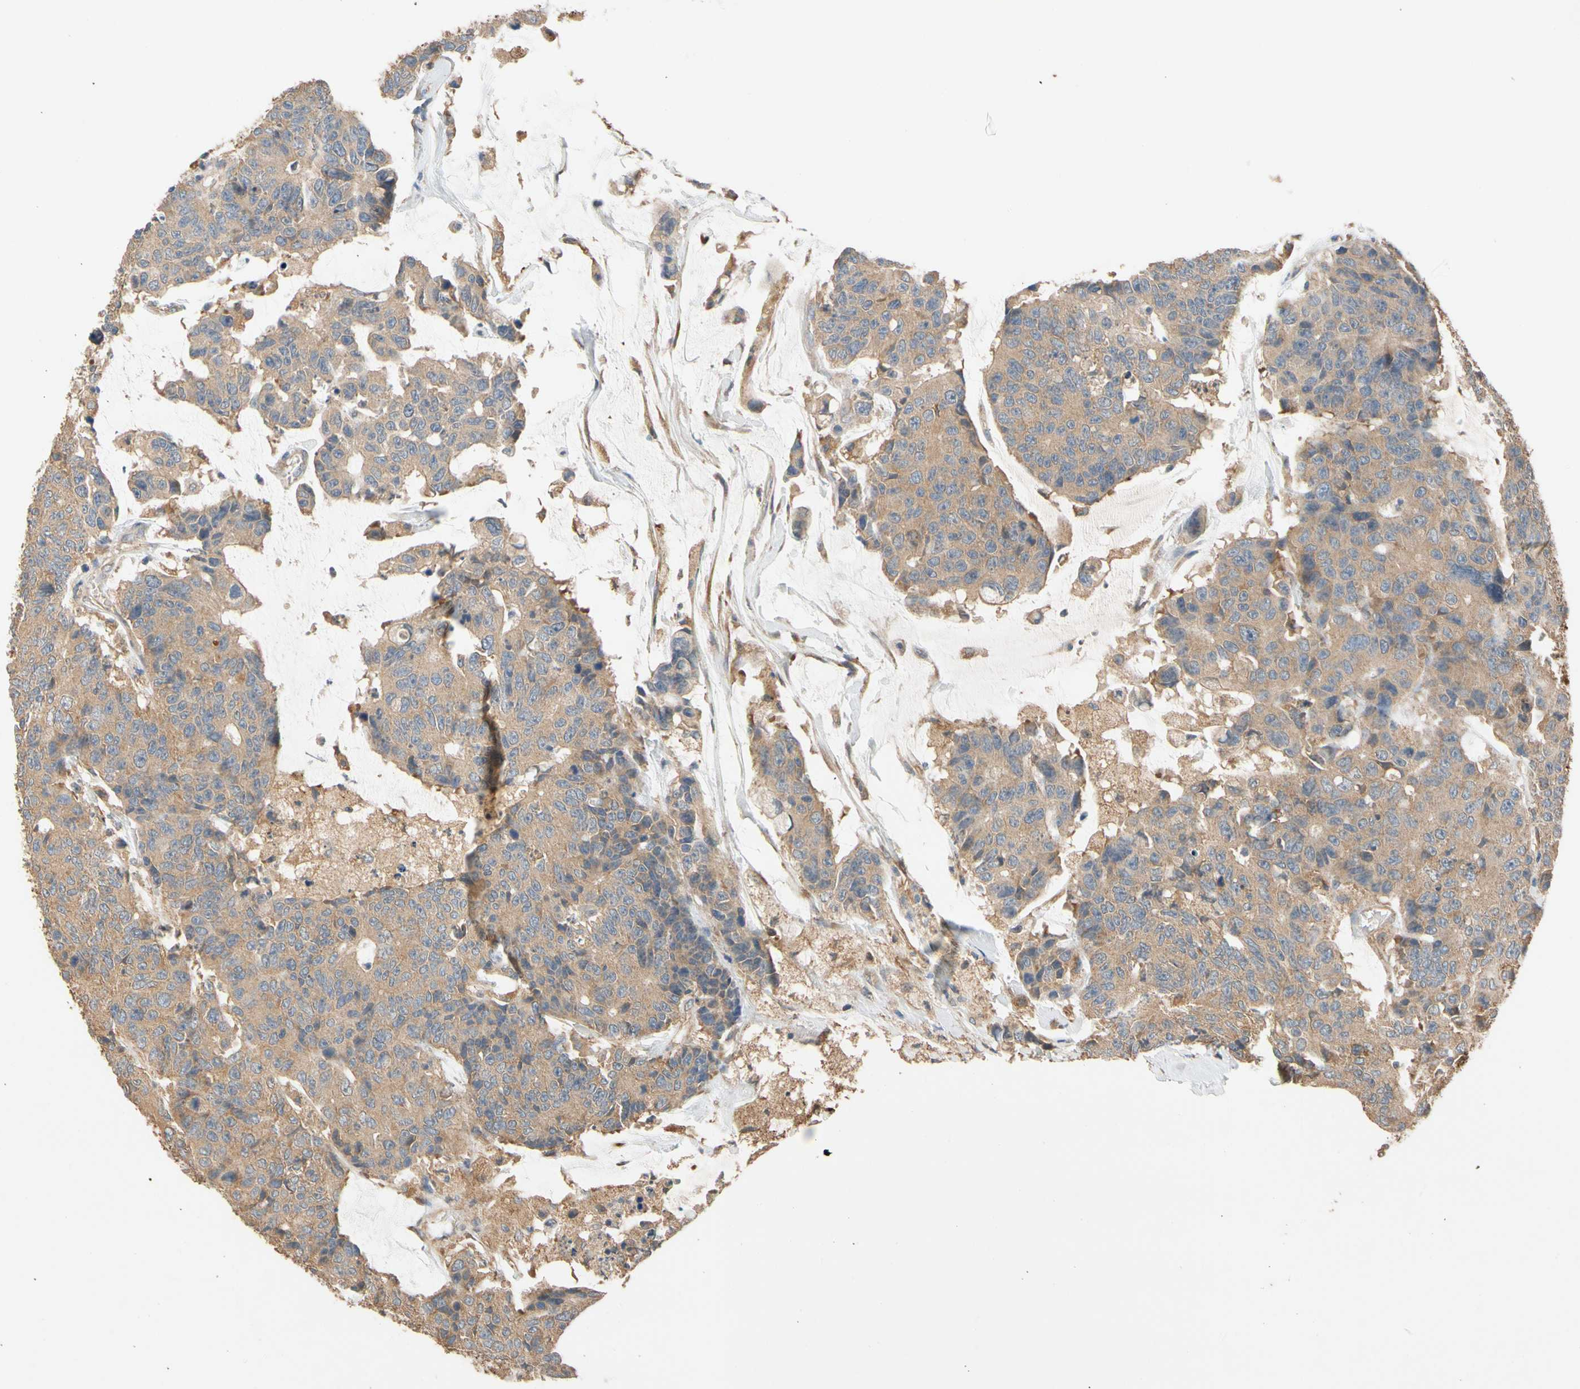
{"staining": {"intensity": "weak", "quantity": ">75%", "location": "cytoplasmic/membranous"}, "tissue": "colorectal cancer", "cell_type": "Tumor cells", "image_type": "cancer", "snomed": [{"axis": "morphology", "description": "Adenocarcinoma, NOS"}, {"axis": "topography", "description": "Colon"}], "caption": "The image displays immunohistochemical staining of colorectal cancer (adenocarcinoma). There is weak cytoplasmic/membranous staining is present in approximately >75% of tumor cells.", "gene": "USP46", "patient": {"sex": "female", "age": 86}}